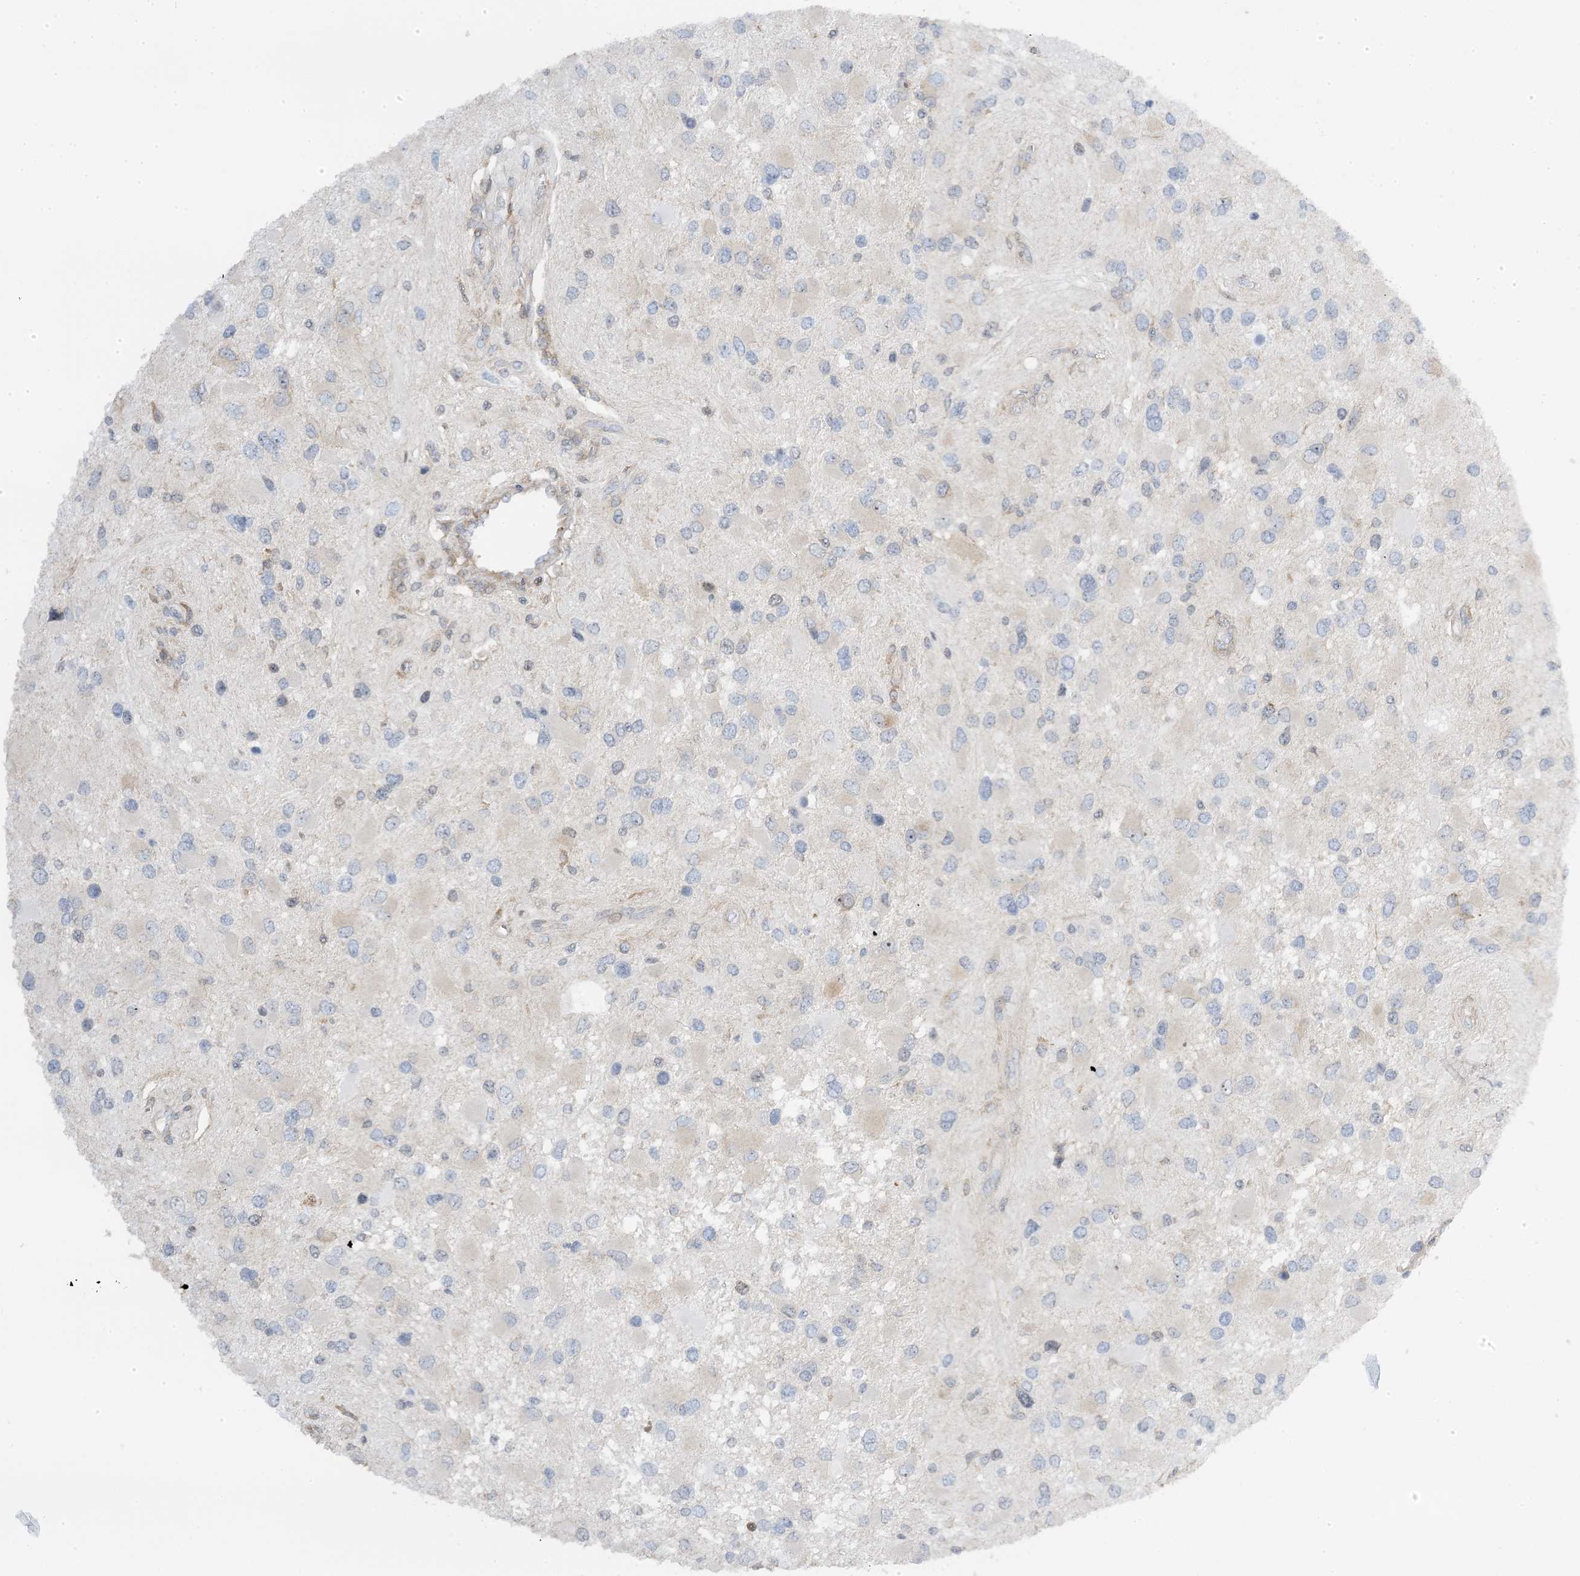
{"staining": {"intensity": "negative", "quantity": "none", "location": "none"}, "tissue": "glioma", "cell_type": "Tumor cells", "image_type": "cancer", "snomed": [{"axis": "morphology", "description": "Glioma, malignant, High grade"}, {"axis": "topography", "description": "Brain"}], "caption": "Glioma was stained to show a protein in brown. There is no significant expression in tumor cells.", "gene": "MAP7D3", "patient": {"sex": "male", "age": 53}}